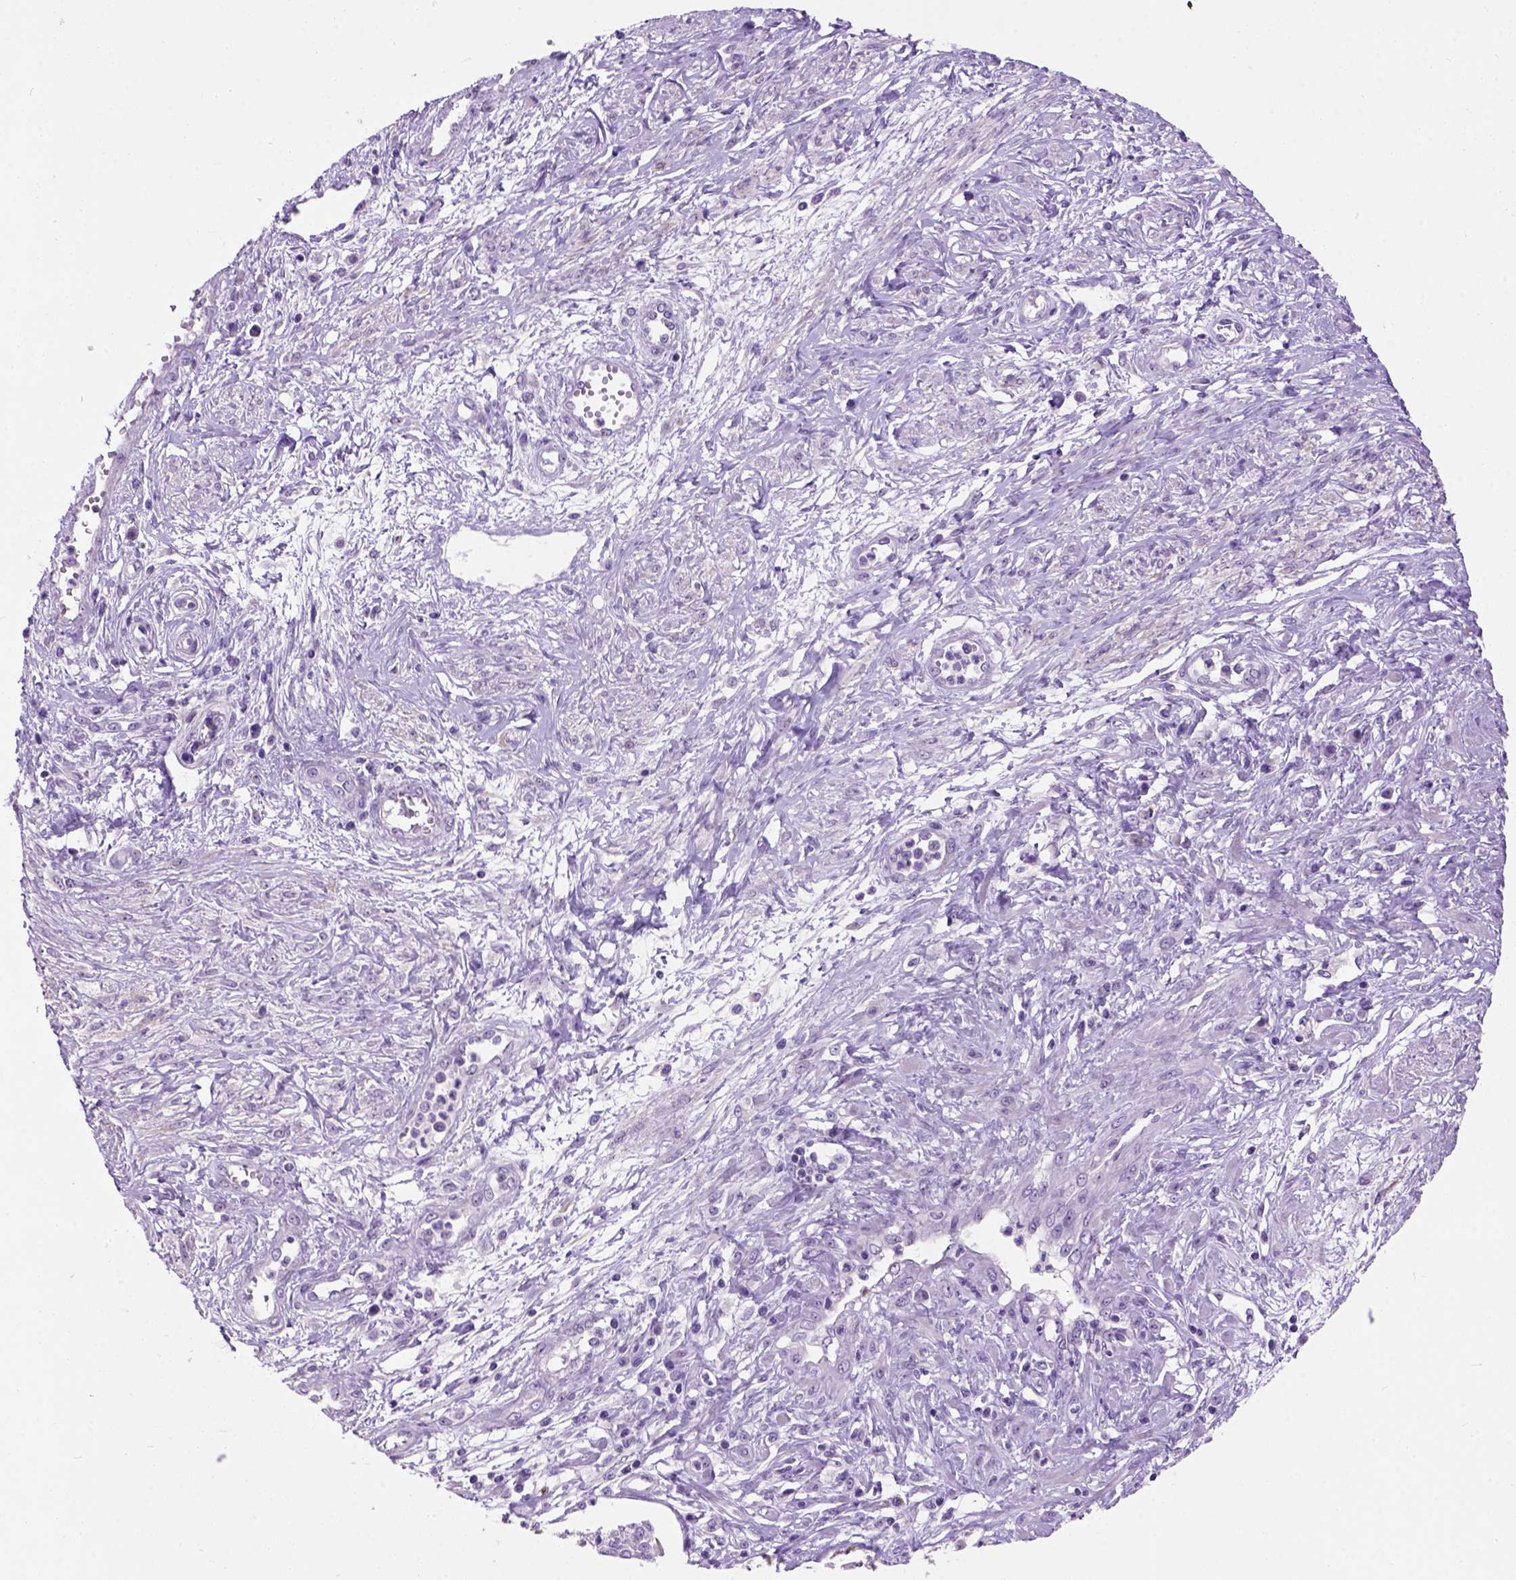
{"staining": {"intensity": "negative", "quantity": "none", "location": "none"}, "tissue": "cervical cancer", "cell_type": "Tumor cells", "image_type": "cancer", "snomed": [{"axis": "morphology", "description": "Squamous cell carcinoma, NOS"}, {"axis": "topography", "description": "Cervix"}], "caption": "High magnification brightfield microscopy of squamous cell carcinoma (cervical) stained with DAB (3,3'-diaminobenzidine) (brown) and counterstained with hematoxylin (blue): tumor cells show no significant positivity.", "gene": "MAPT", "patient": {"sex": "female", "age": 34}}